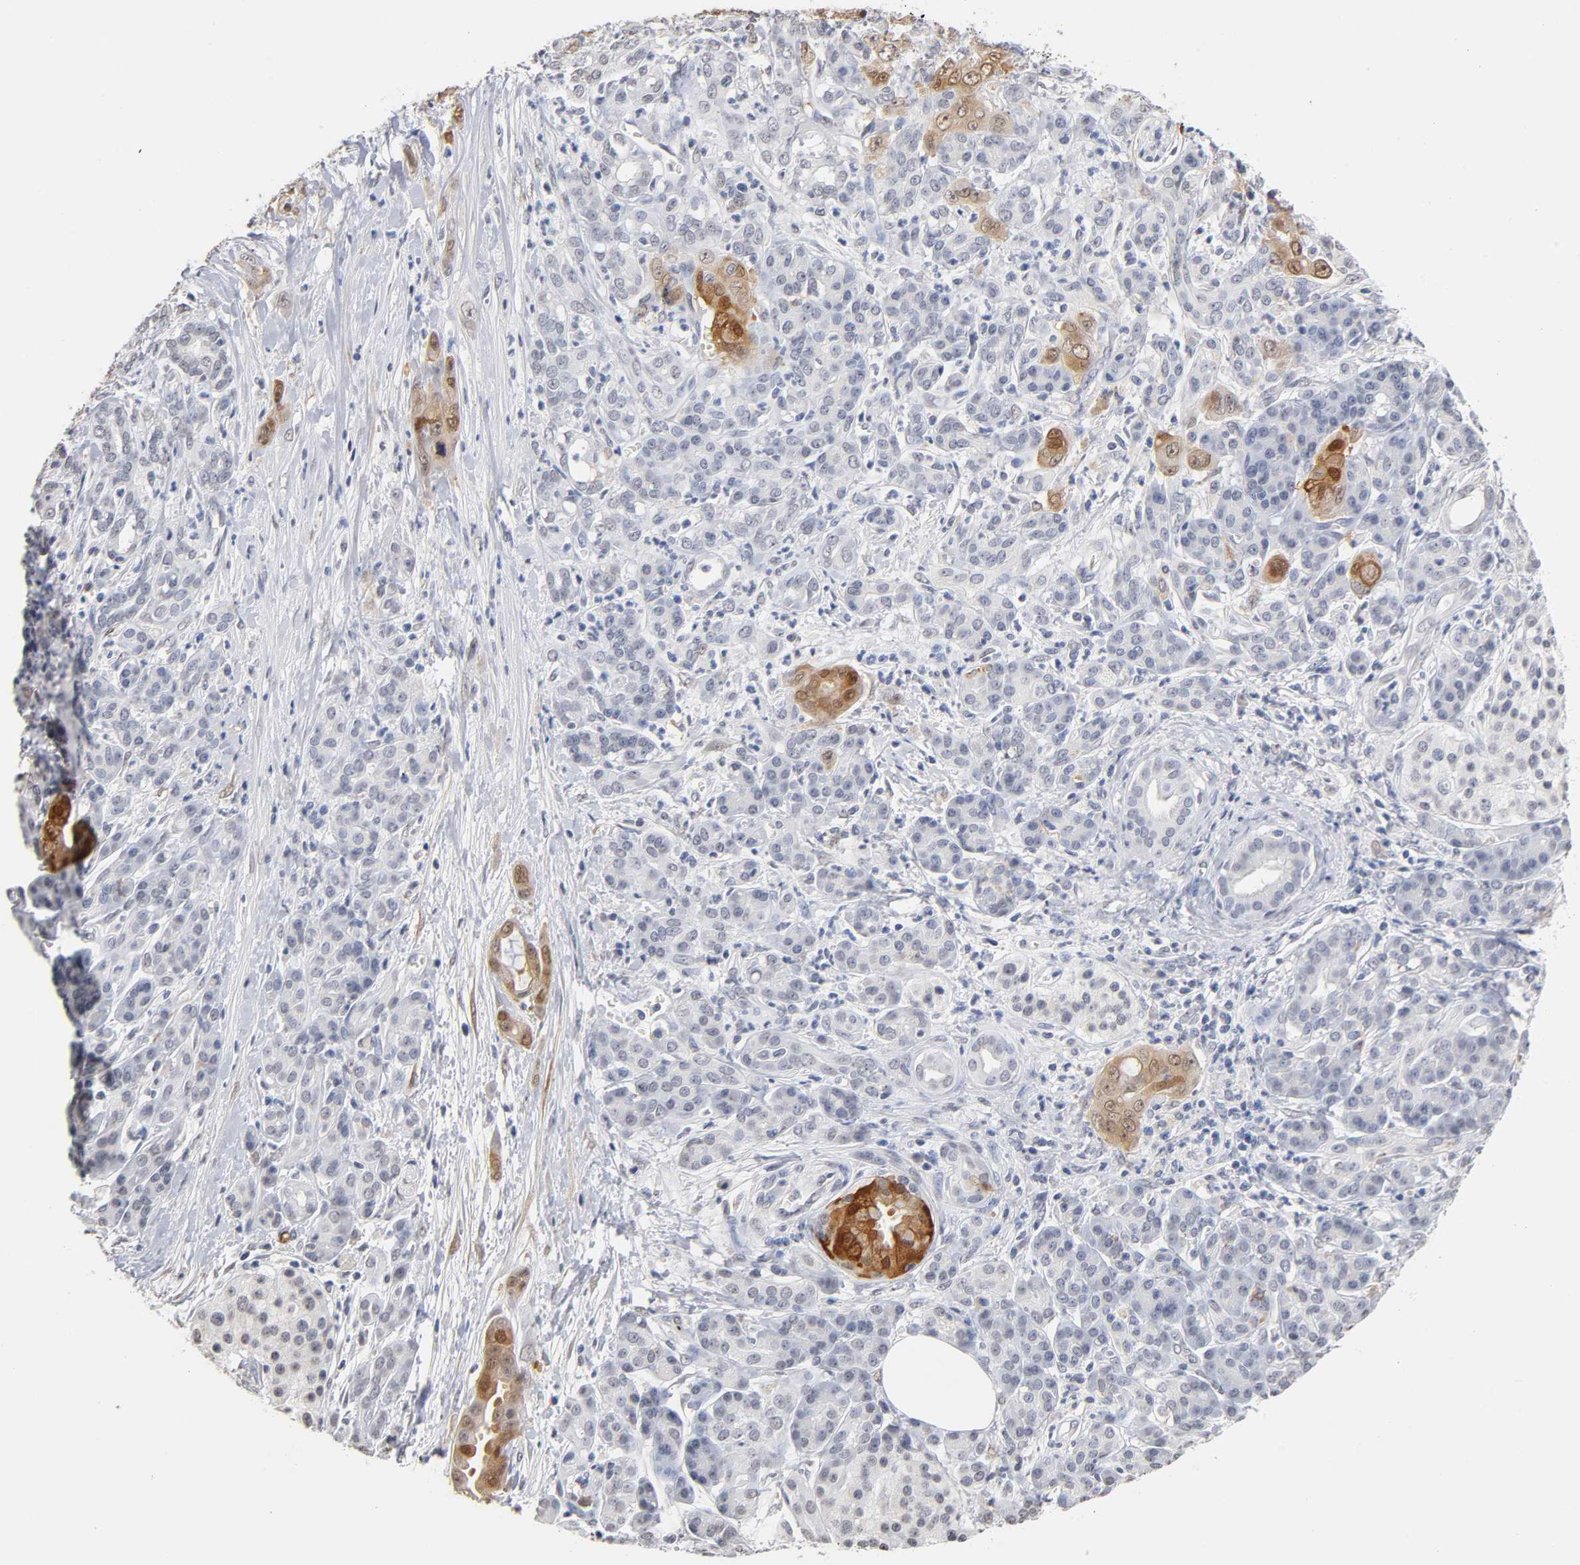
{"staining": {"intensity": "moderate", "quantity": "<25%", "location": "cytoplasmic/membranous,nuclear"}, "tissue": "pancreatic cancer", "cell_type": "Tumor cells", "image_type": "cancer", "snomed": [{"axis": "morphology", "description": "Adenocarcinoma, NOS"}, {"axis": "topography", "description": "Pancreas"}], "caption": "This is an image of immunohistochemistry (IHC) staining of adenocarcinoma (pancreatic), which shows moderate staining in the cytoplasmic/membranous and nuclear of tumor cells.", "gene": "CRABP2", "patient": {"sex": "male", "age": 59}}